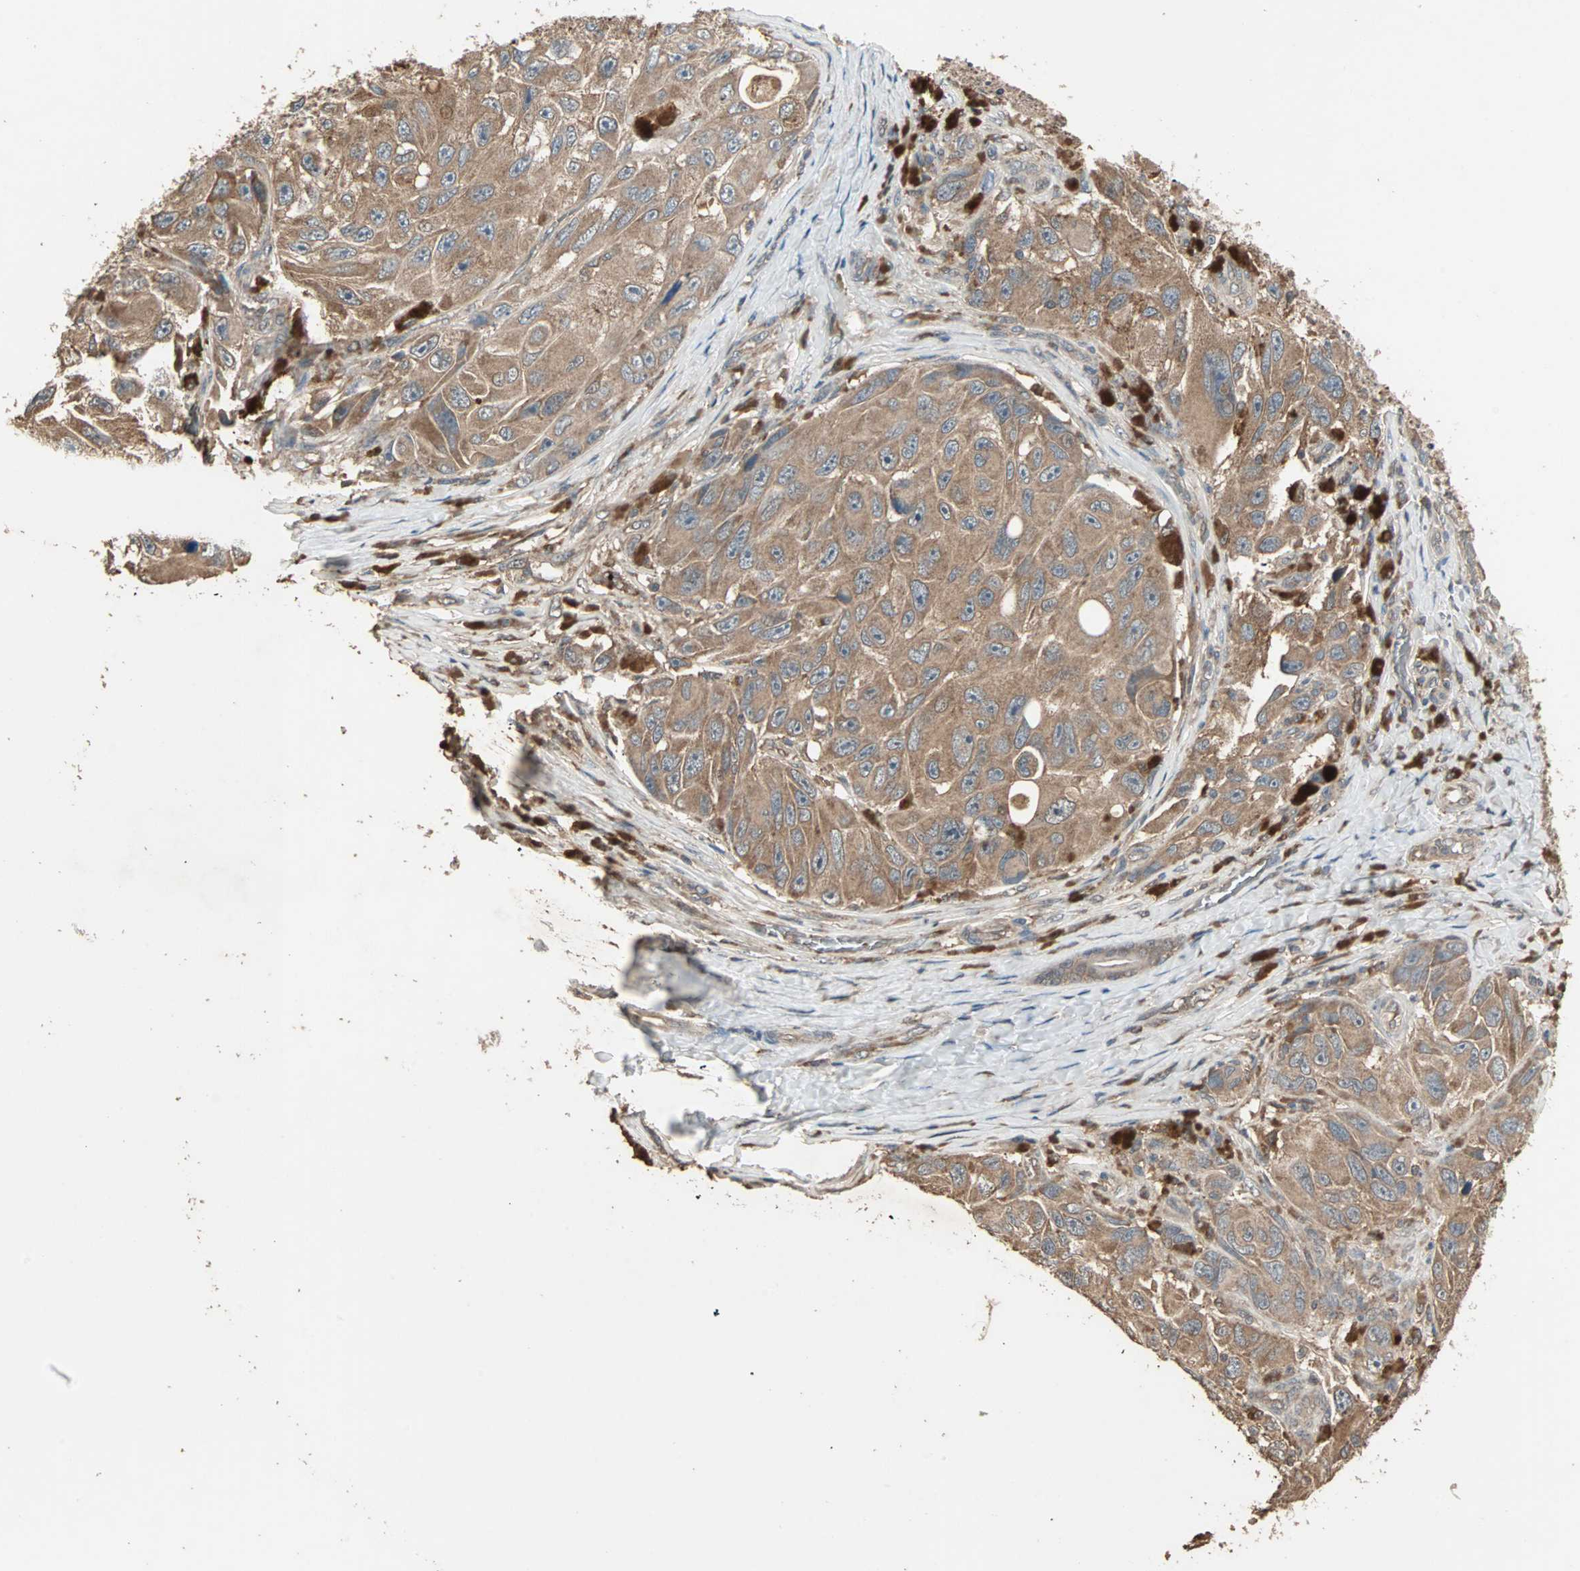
{"staining": {"intensity": "moderate", "quantity": ">75%", "location": "cytoplasmic/membranous"}, "tissue": "melanoma", "cell_type": "Tumor cells", "image_type": "cancer", "snomed": [{"axis": "morphology", "description": "Malignant melanoma, NOS"}, {"axis": "topography", "description": "Skin"}], "caption": "IHC photomicrograph of human malignant melanoma stained for a protein (brown), which shows medium levels of moderate cytoplasmic/membranous positivity in about >75% of tumor cells.", "gene": "UBAC1", "patient": {"sex": "female", "age": 73}}